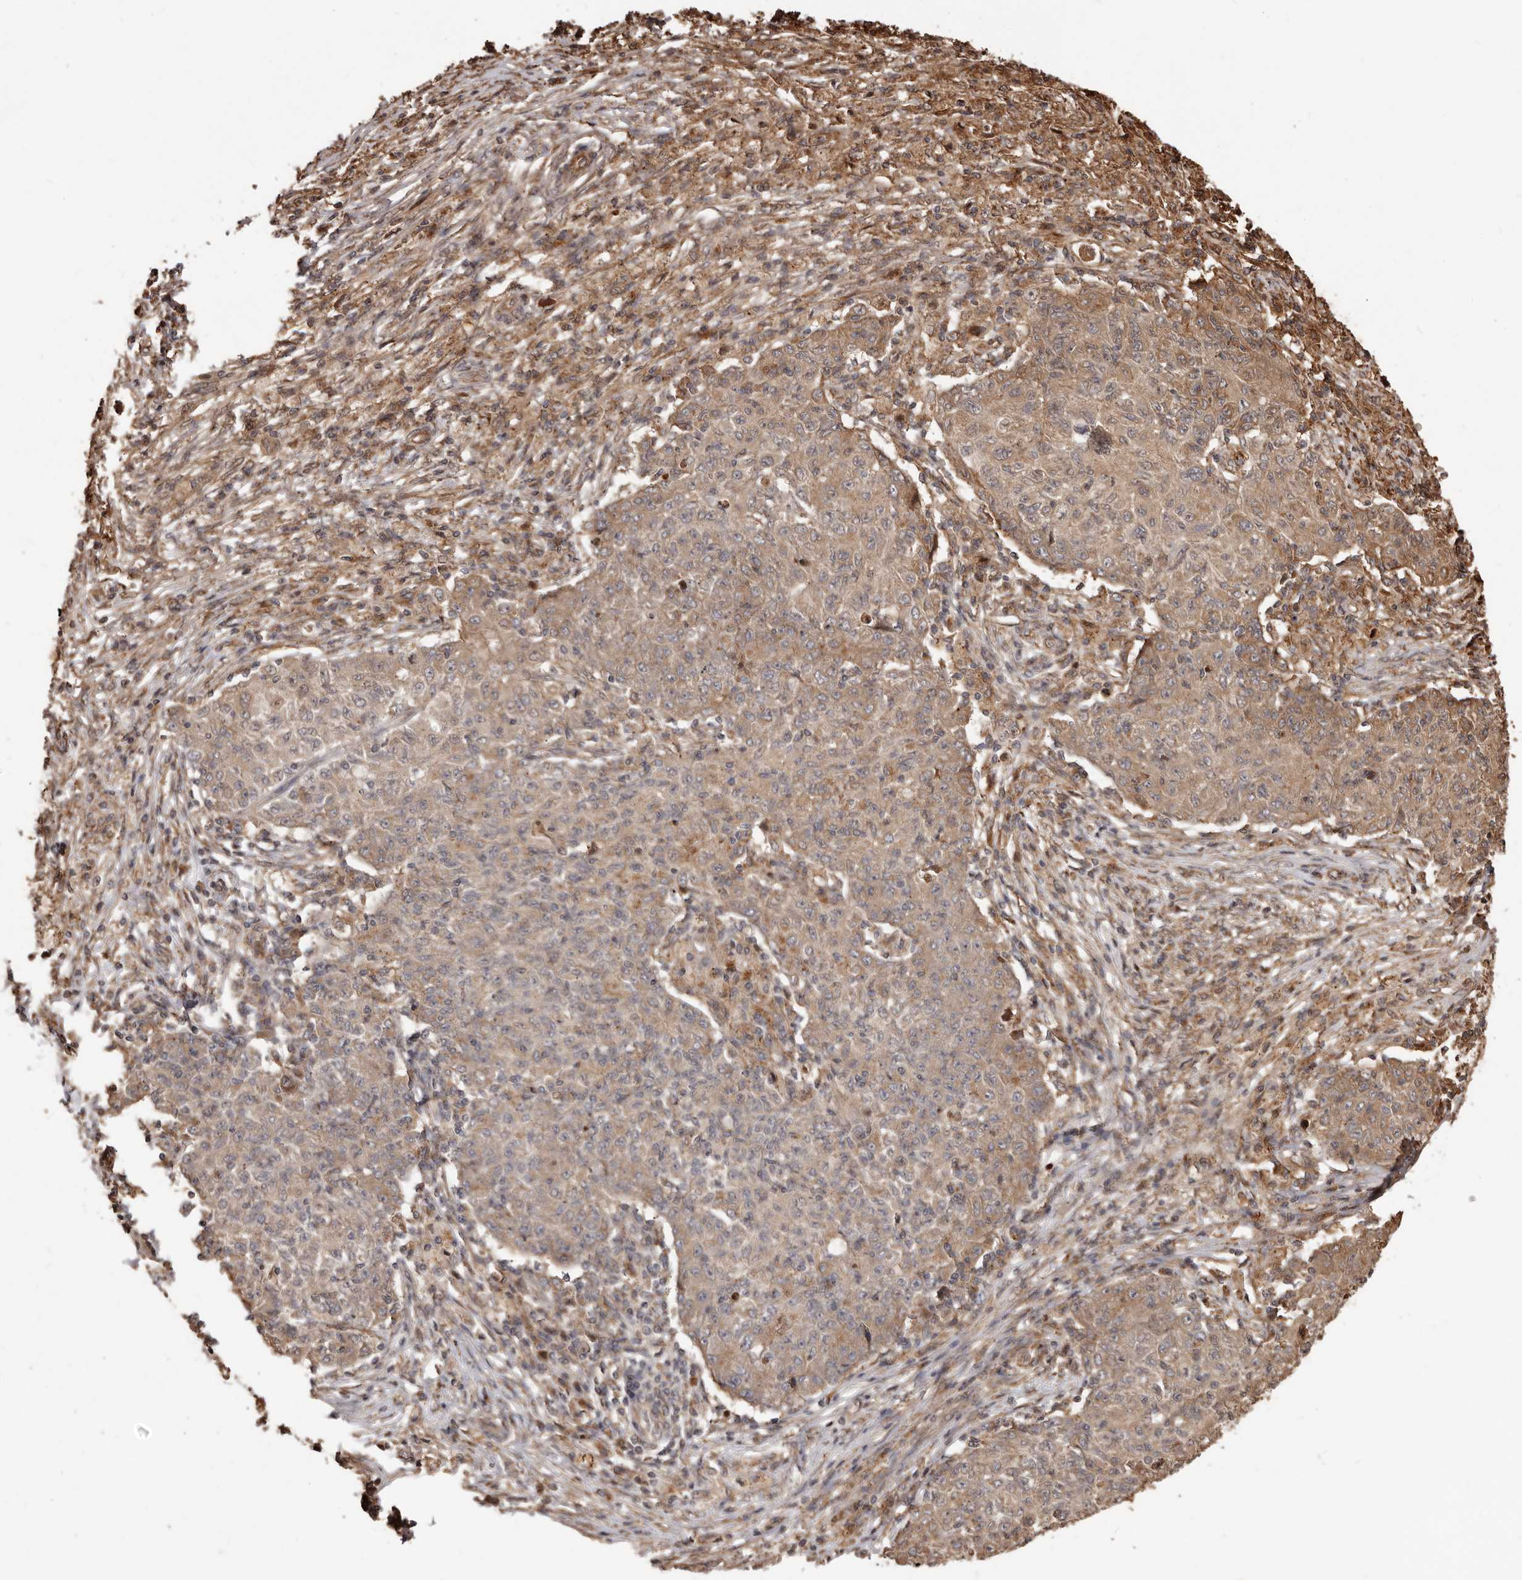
{"staining": {"intensity": "moderate", "quantity": ">75%", "location": "cytoplasmic/membranous"}, "tissue": "ovarian cancer", "cell_type": "Tumor cells", "image_type": "cancer", "snomed": [{"axis": "morphology", "description": "Carcinoma, endometroid"}, {"axis": "topography", "description": "Ovary"}], "caption": "Ovarian cancer was stained to show a protein in brown. There is medium levels of moderate cytoplasmic/membranous expression in approximately >75% of tumor cells.", "gene": "MTO1", "patient": {"sex": "female", "age": 42}}